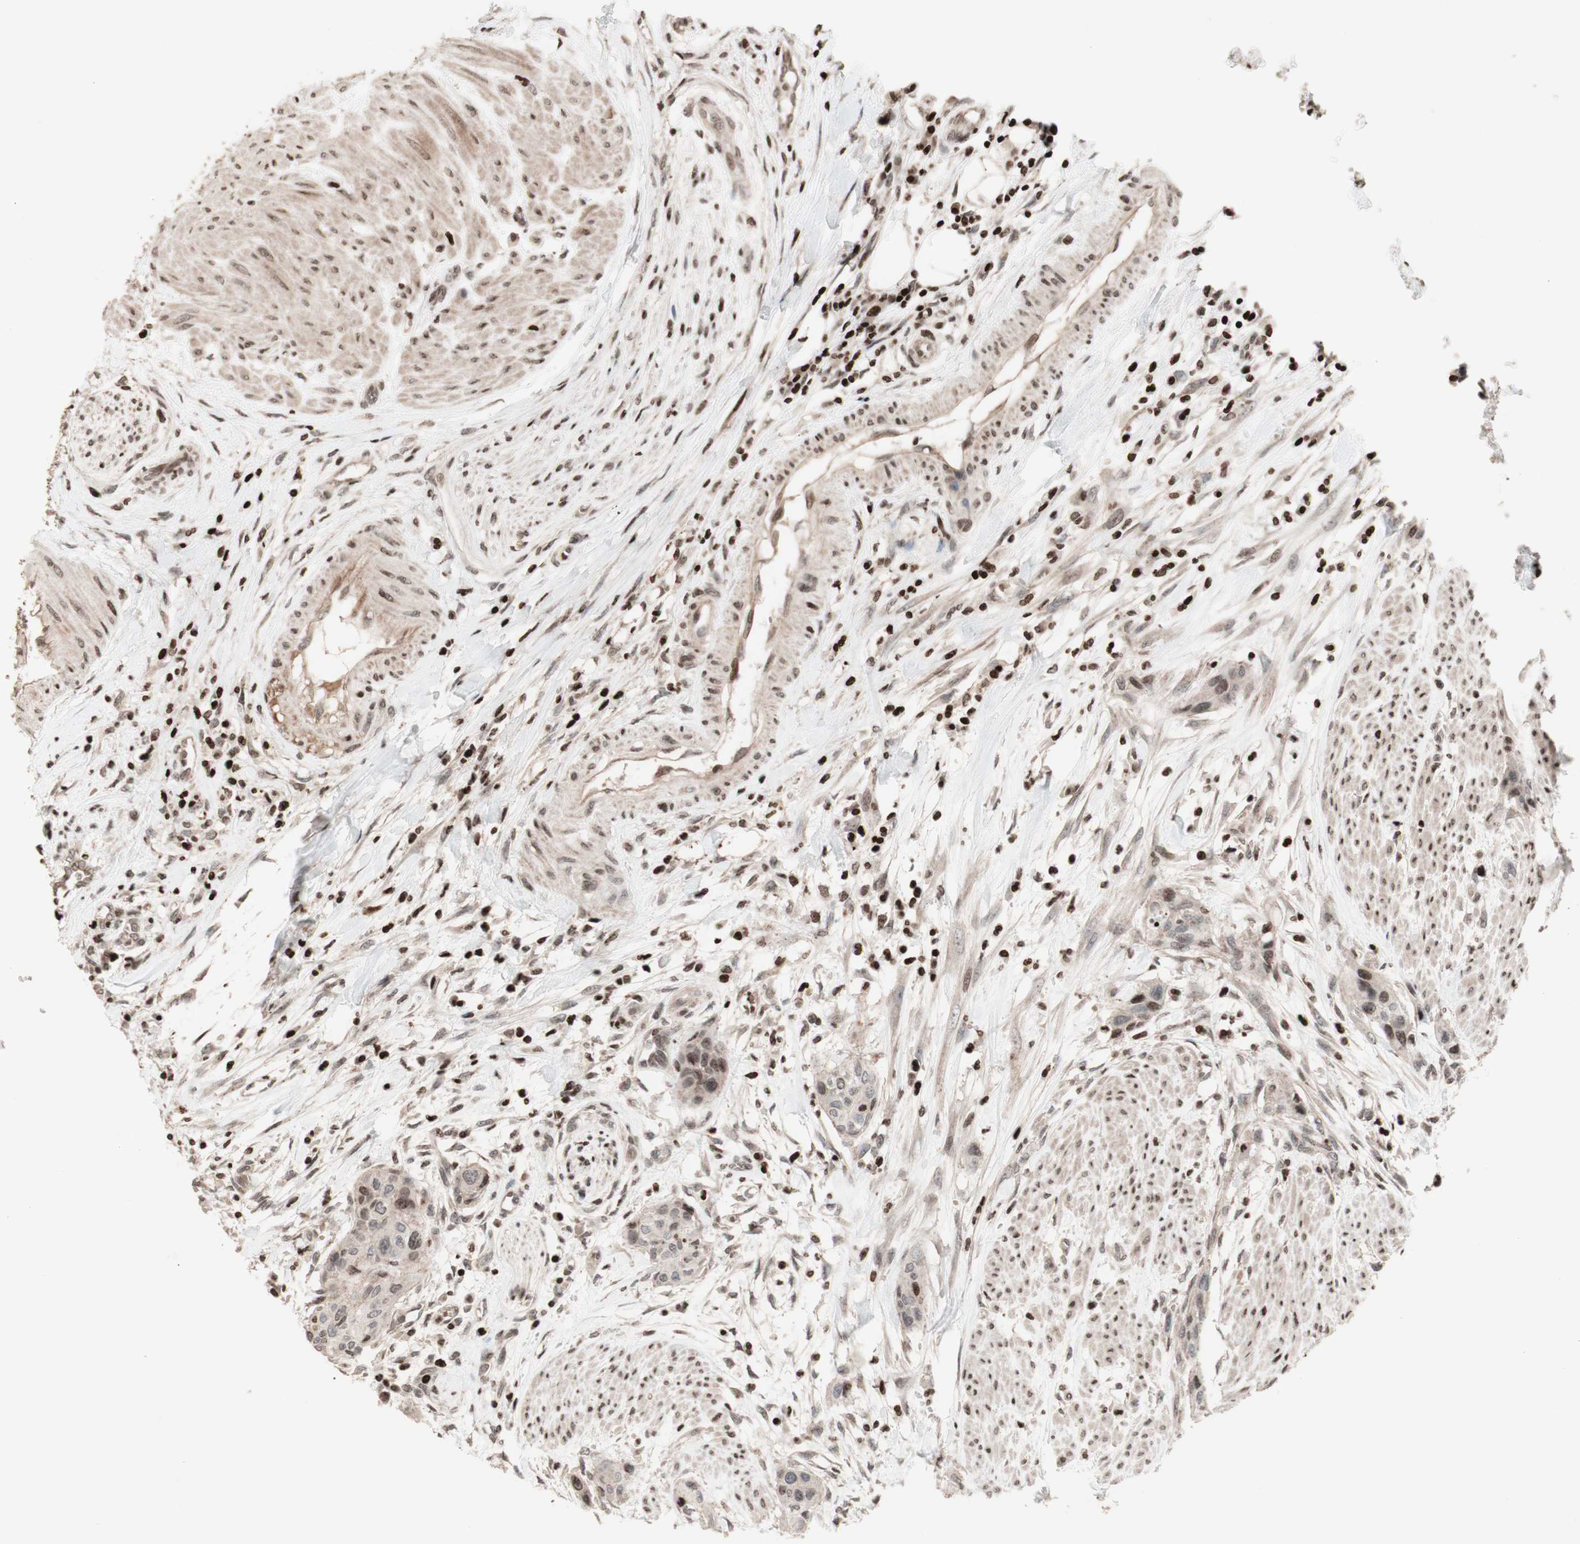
{"staining": {"intensity": "weak", "quantity": "<25%", "location": "nuclear"}, "tissue": "urothelial cancer", "cell_type": "Tumor cells", "image_type": "cancer", "snomed": [{"axis": "morphology", "description": "Urothelial carcinoma, High grade"}, {"axis": "topography", "description": "Urinary bladder"}], "caption": "Immunohistochemistry (IHC) of human urothelial cancer exhibits no positivity in tumor cells. Brightfield microscopy of immunohistochemistry stained with DAB (brown) and hematoxylin (blue), captured at high magnification.", "gene": "POLA1", "patient": {"sex": "male", "age": 35}}